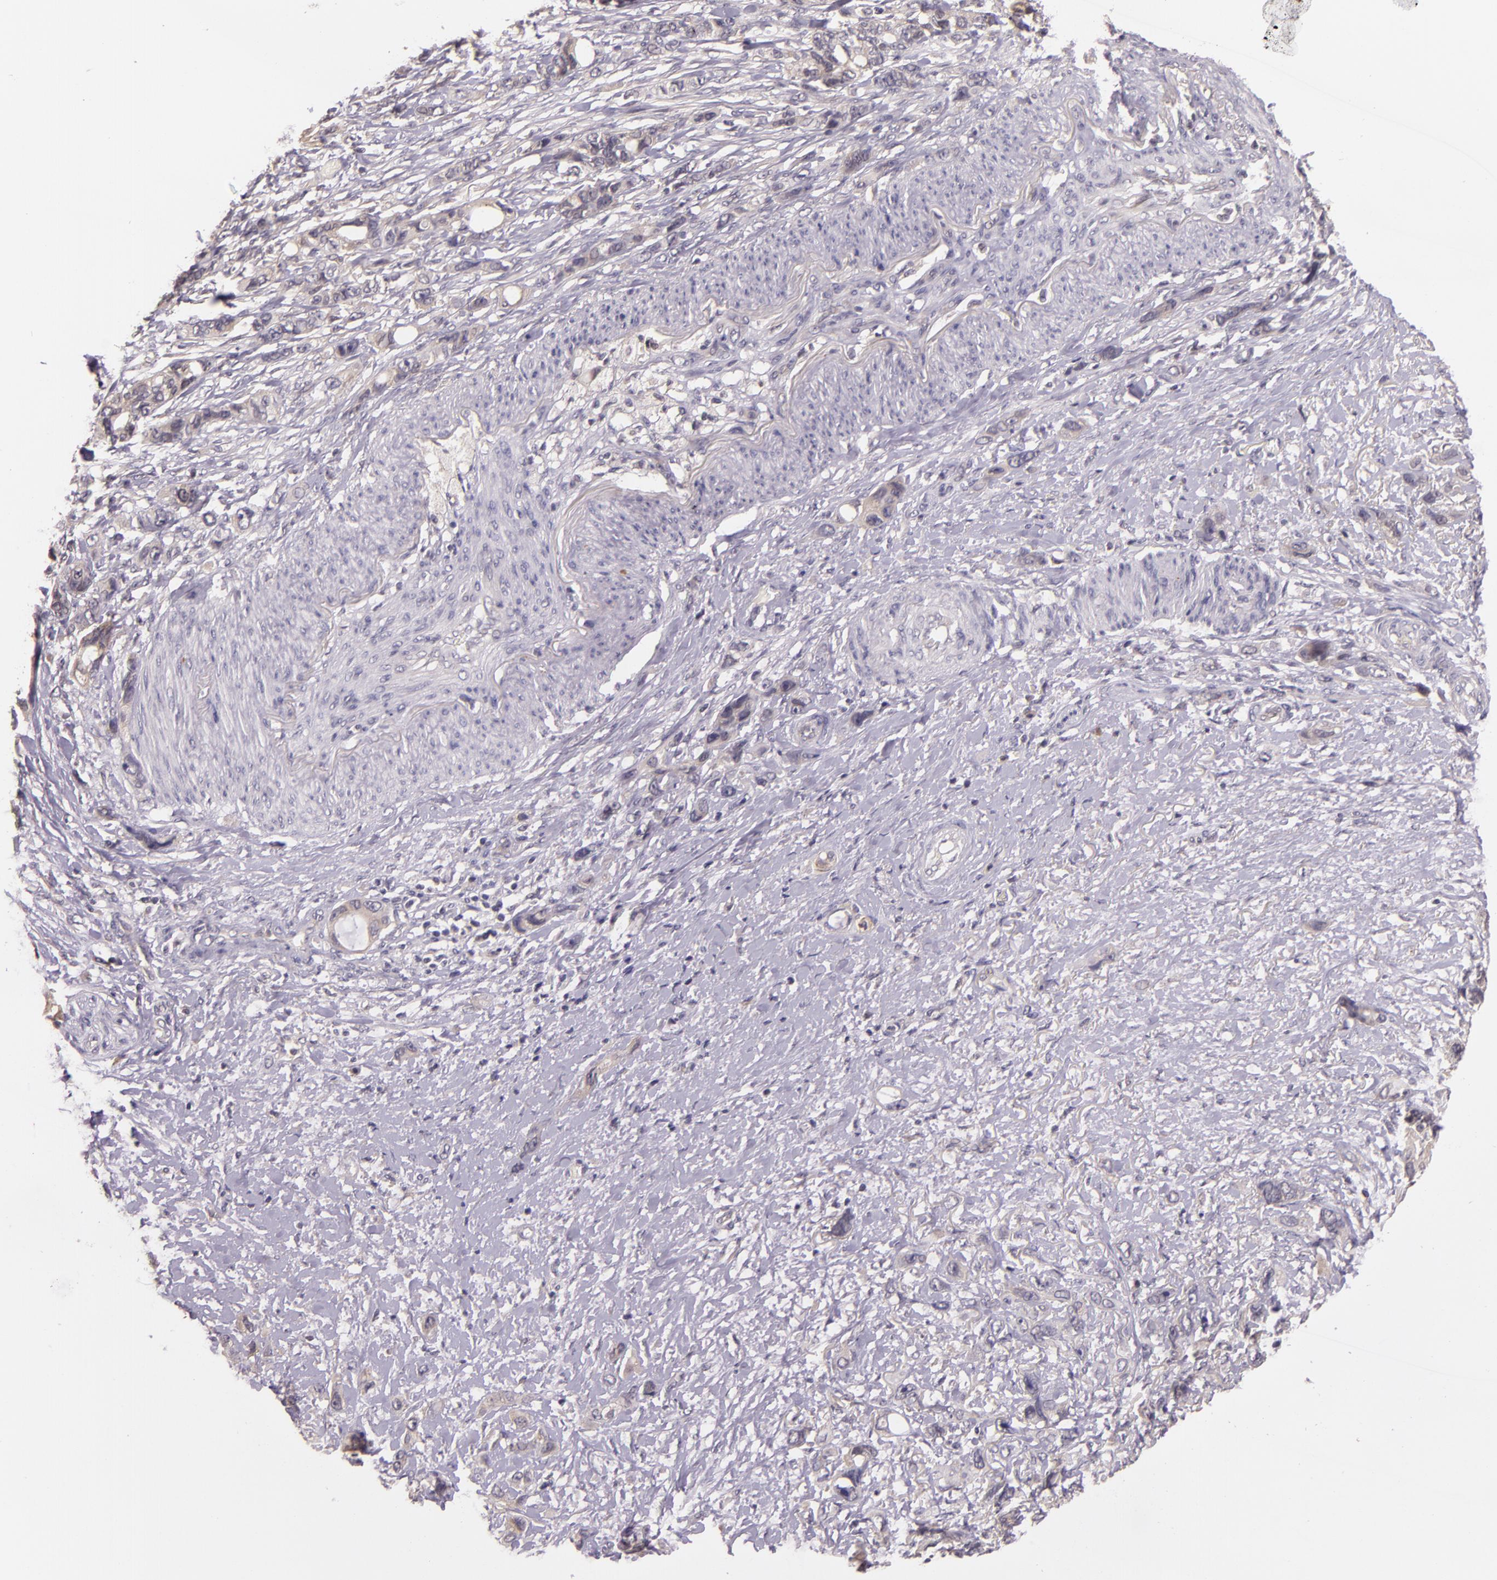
{"staining": {"intensity": "negative", "quantity": "none", "location": "none"}, "tissue": "stomach cancer", "cell_type": "Tumor cells", "image_type": "cancer", "snomed": [{"axis": "morphology", "description": "Adenocarcinoma, NOS"}, {"axis": "topography", "description": "Stomach, upper"}], "caption": "Immunohistochemical staining of adenocarcinoma (stomach) reveals no significant expression in tumor cells. (Stains: DAB immunohistochemistry with hematoxylin counter stain, Microscopy: brightfield microscopy at high magnification).", "gene": "ARMH4", "patient": {"sex": "male", "age": 47}}